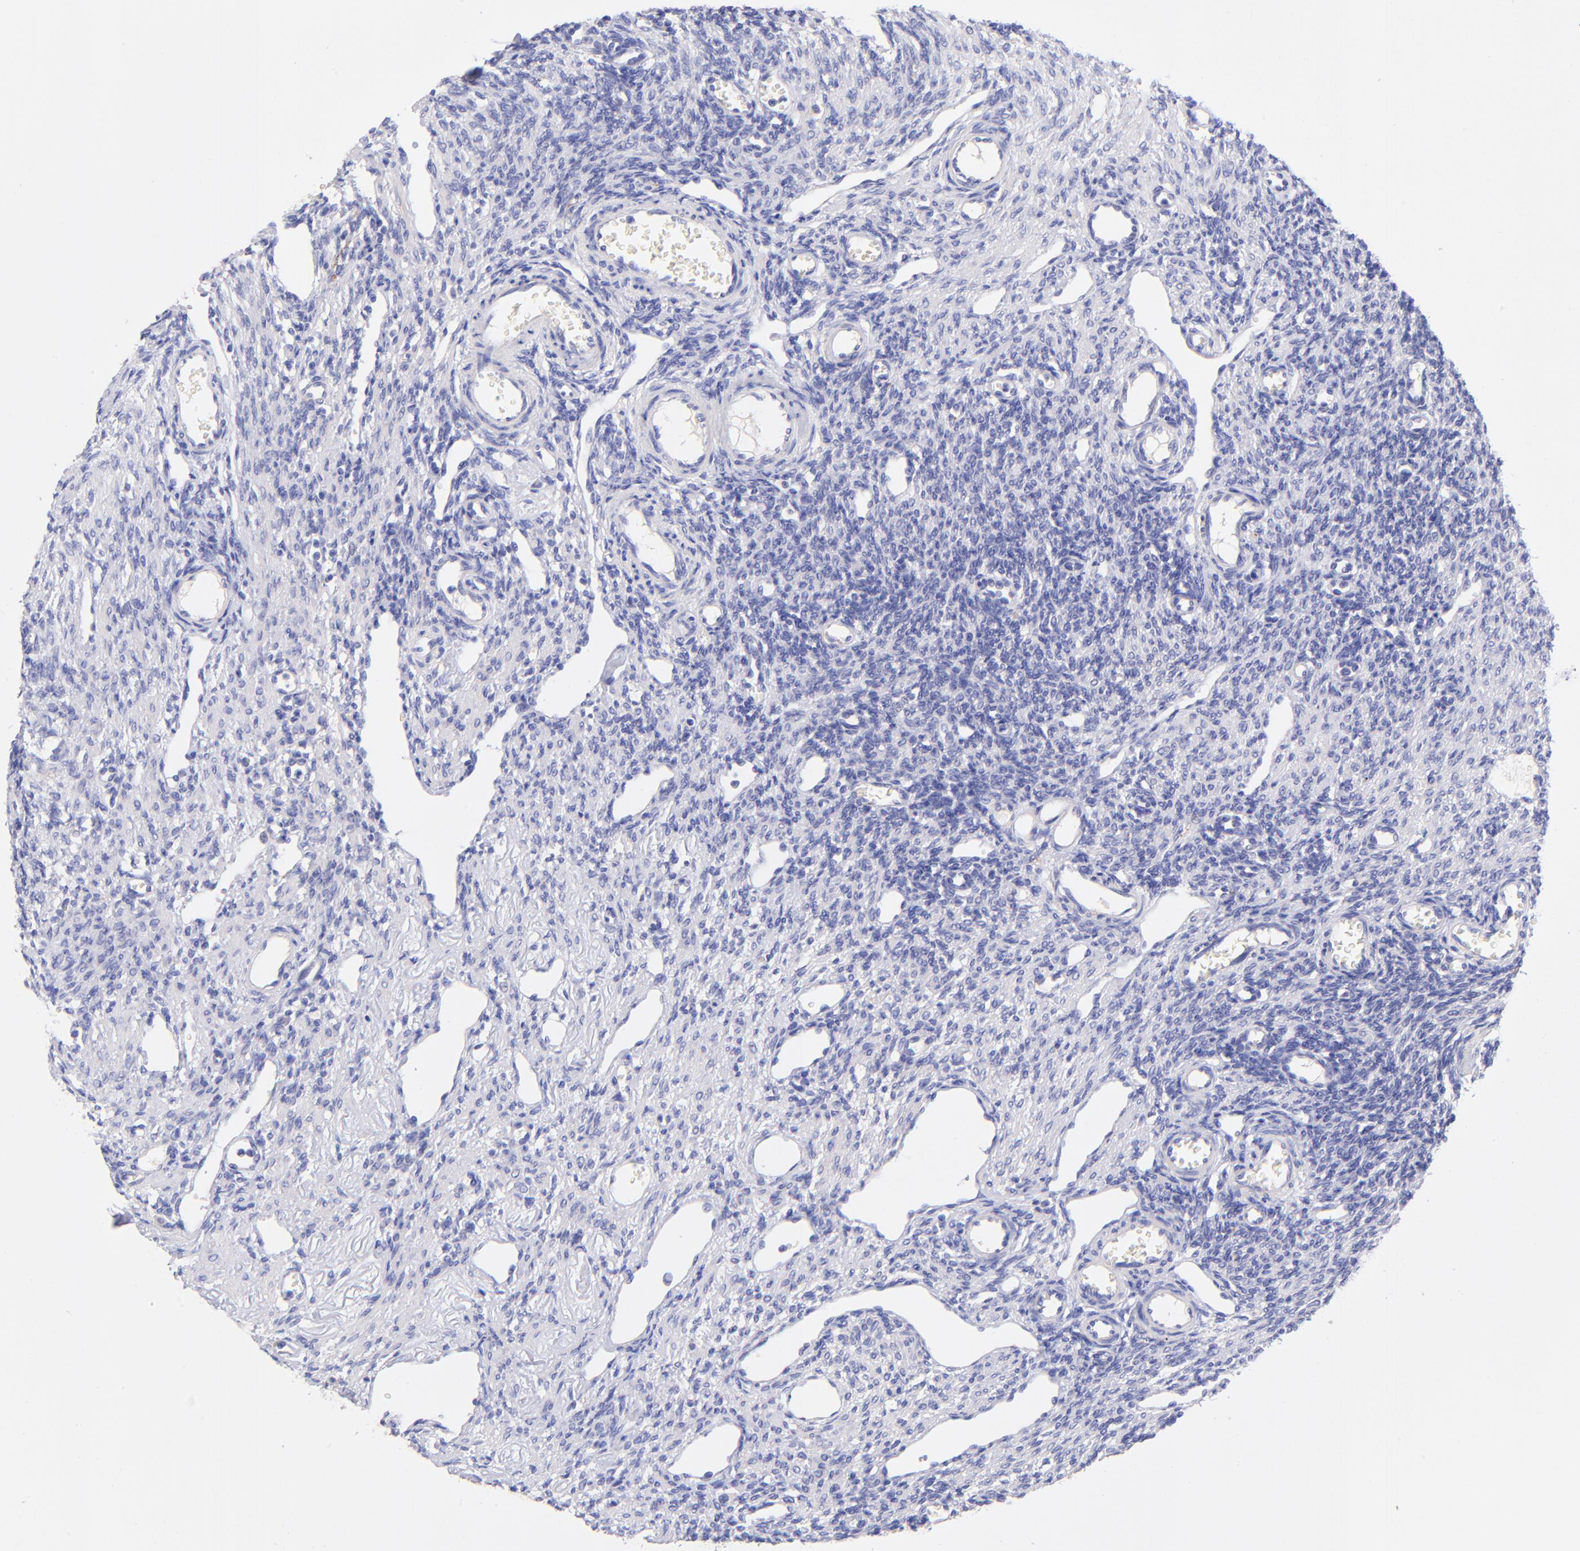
{"staining": {"intensity": "negative", "quantity": "none", "location": "none"}, "tissue": "ovary", "cell_type": "Ovarian stroma cells", "image_type": "normal", "snomed": [{"axis": "morphology", "description": "Normal tissue, NOS"}, {"axis": "topography", "description": "Ovary"}], "caption": "DAB immunohistochemical staining of normal ovary demonstrates no significant positivity in ovarian stroma cells. Brightfield microscopy of immunohistochemistry (IHC) stained with DAB (3,3'-diaminobenzidine) (brown) and hematoxylin (blue), captured at high magnification.", "gene": "RAB3B", "patient": {"sex": "female", "age": 33}}